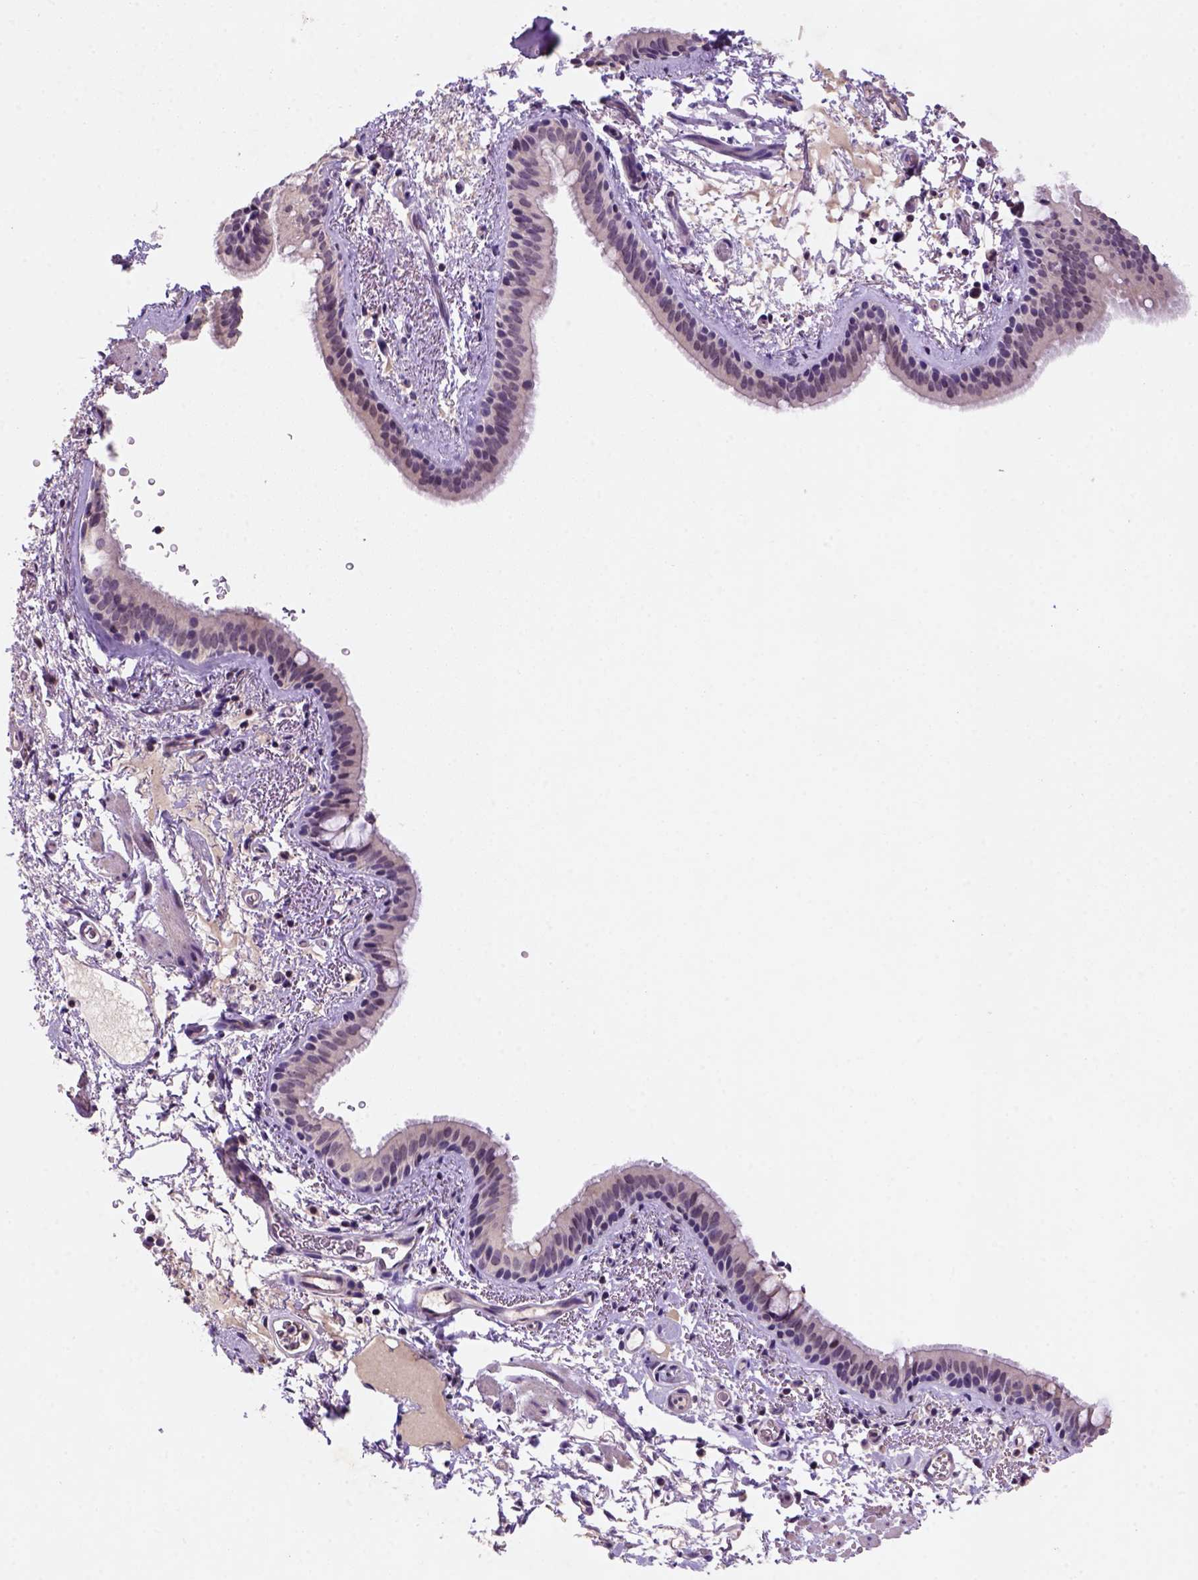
{"staining": {"intensity": "weak", "quantity": ">75%", "location": "cytoplasmic/membranous,nuclear"}, "tissue": "bronchus", "cell_type": "Respiratory epithelial cells", "image_type": "normal", "snomed": [{"axis": "morphology", "description": "Normal tissue, NOS"}, {"axis": "topography", "description": "Bronchus"}], "caption": "Protein expression analysis of benign bronchus reveals weak cytoplasmic/membranous,nuclear positivity in approximately >75% of respiratory epithelial cells.", "gene": "SCML4", "patient": {"sex": "female", "age": 61}}